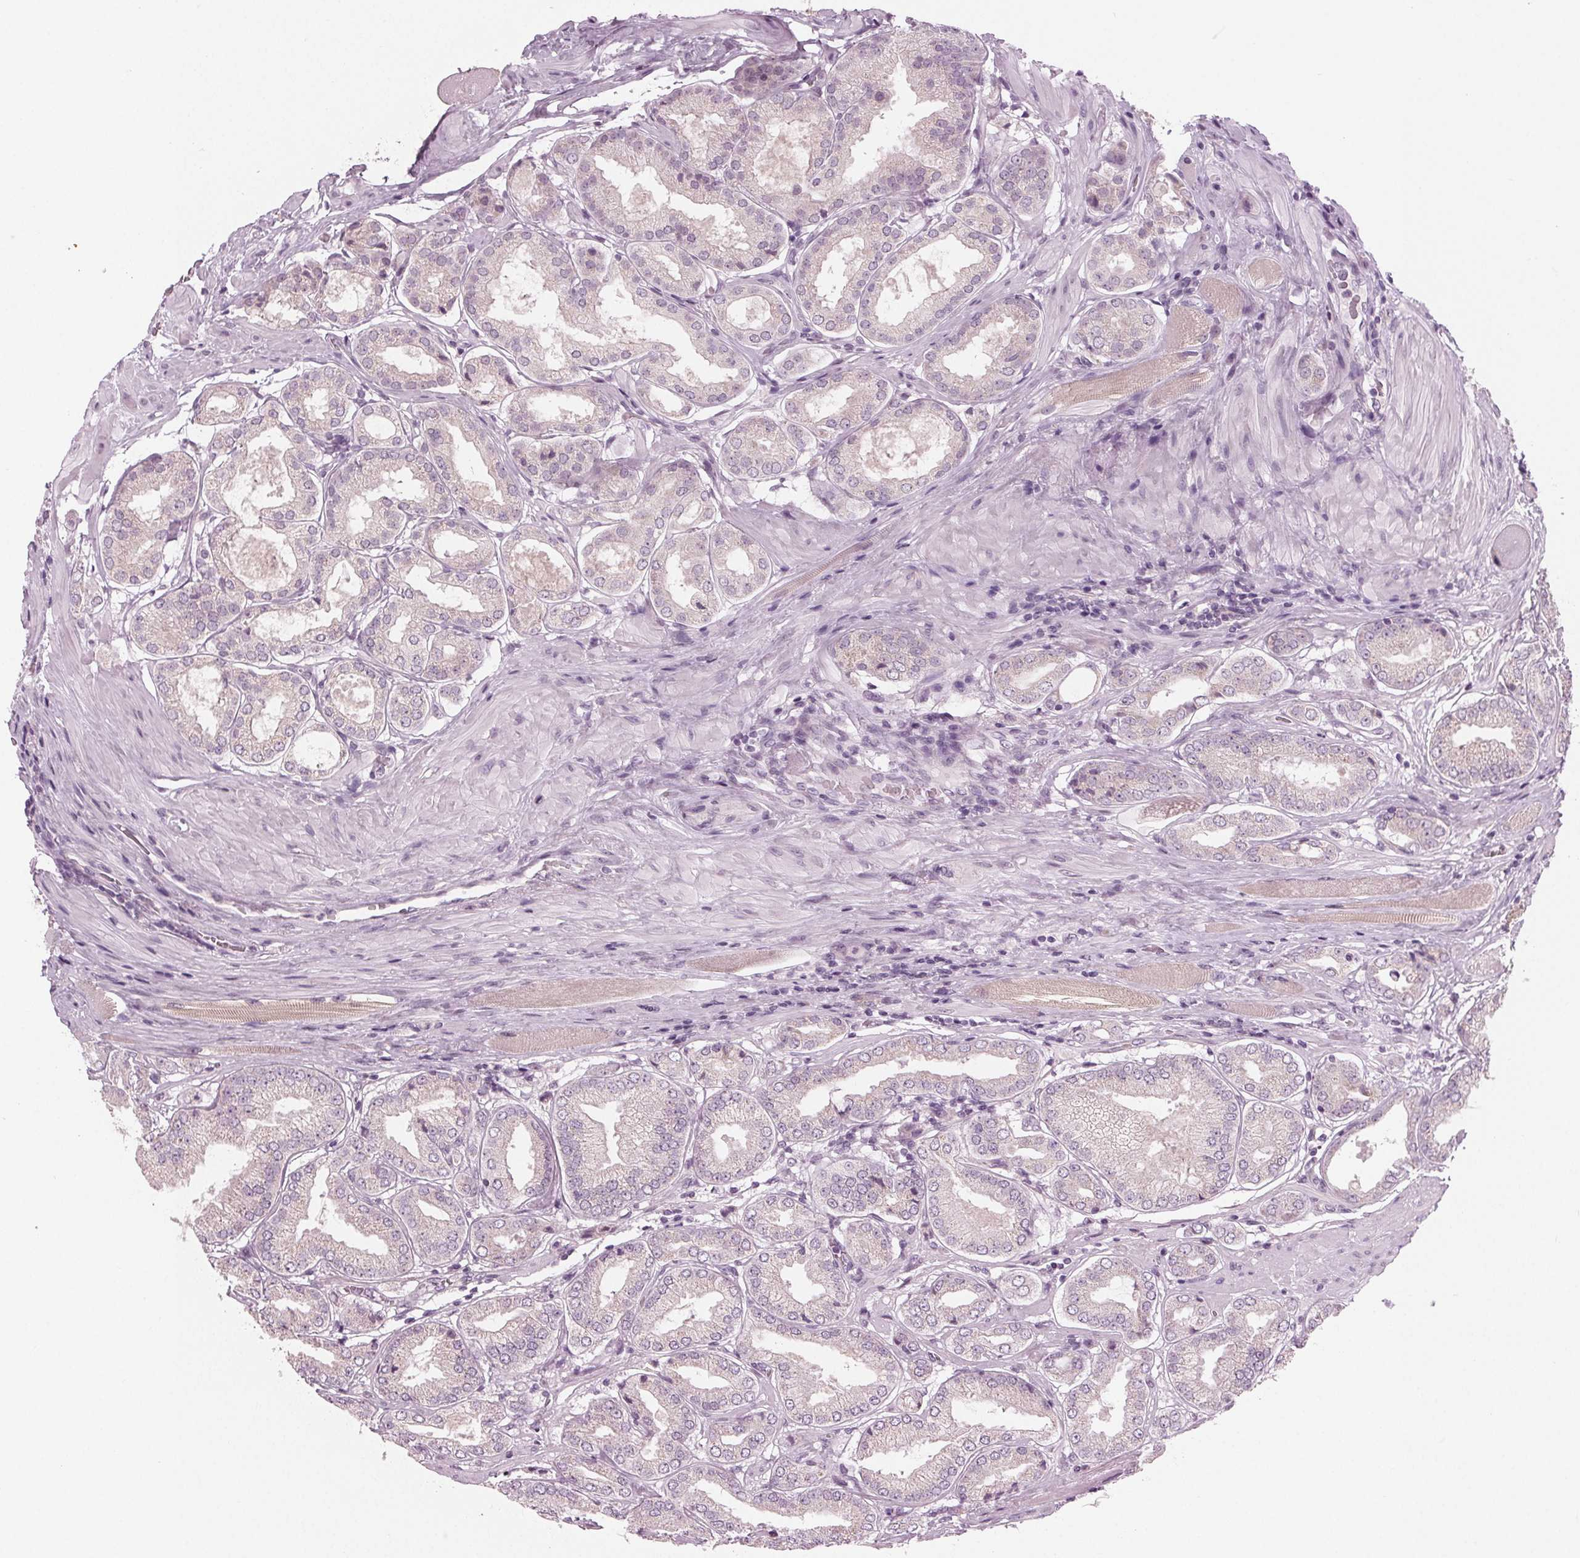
{"staining": {"intensity": "negative", "quantity": "none", "location": "none"}, "tissue": "prostate cancer", "cell_type": "Tumor cells", "image_type": "cancer", "snomed": [{"axis": "morphology", "description": "Adenocarcinoma, NOS"}, {"axis": "topography", "description": "Prostate"}], "caption": "Immunohistochemistry (IHC) of prostate cancer shows no expression in tumor cells. (DAB (3,3'-diaminobenzidine) immunohistochemistry (IHC) with hematoxylin counter stain).", "gene": "PRAP1", "patient": {"sex": "male", "age": 63}}